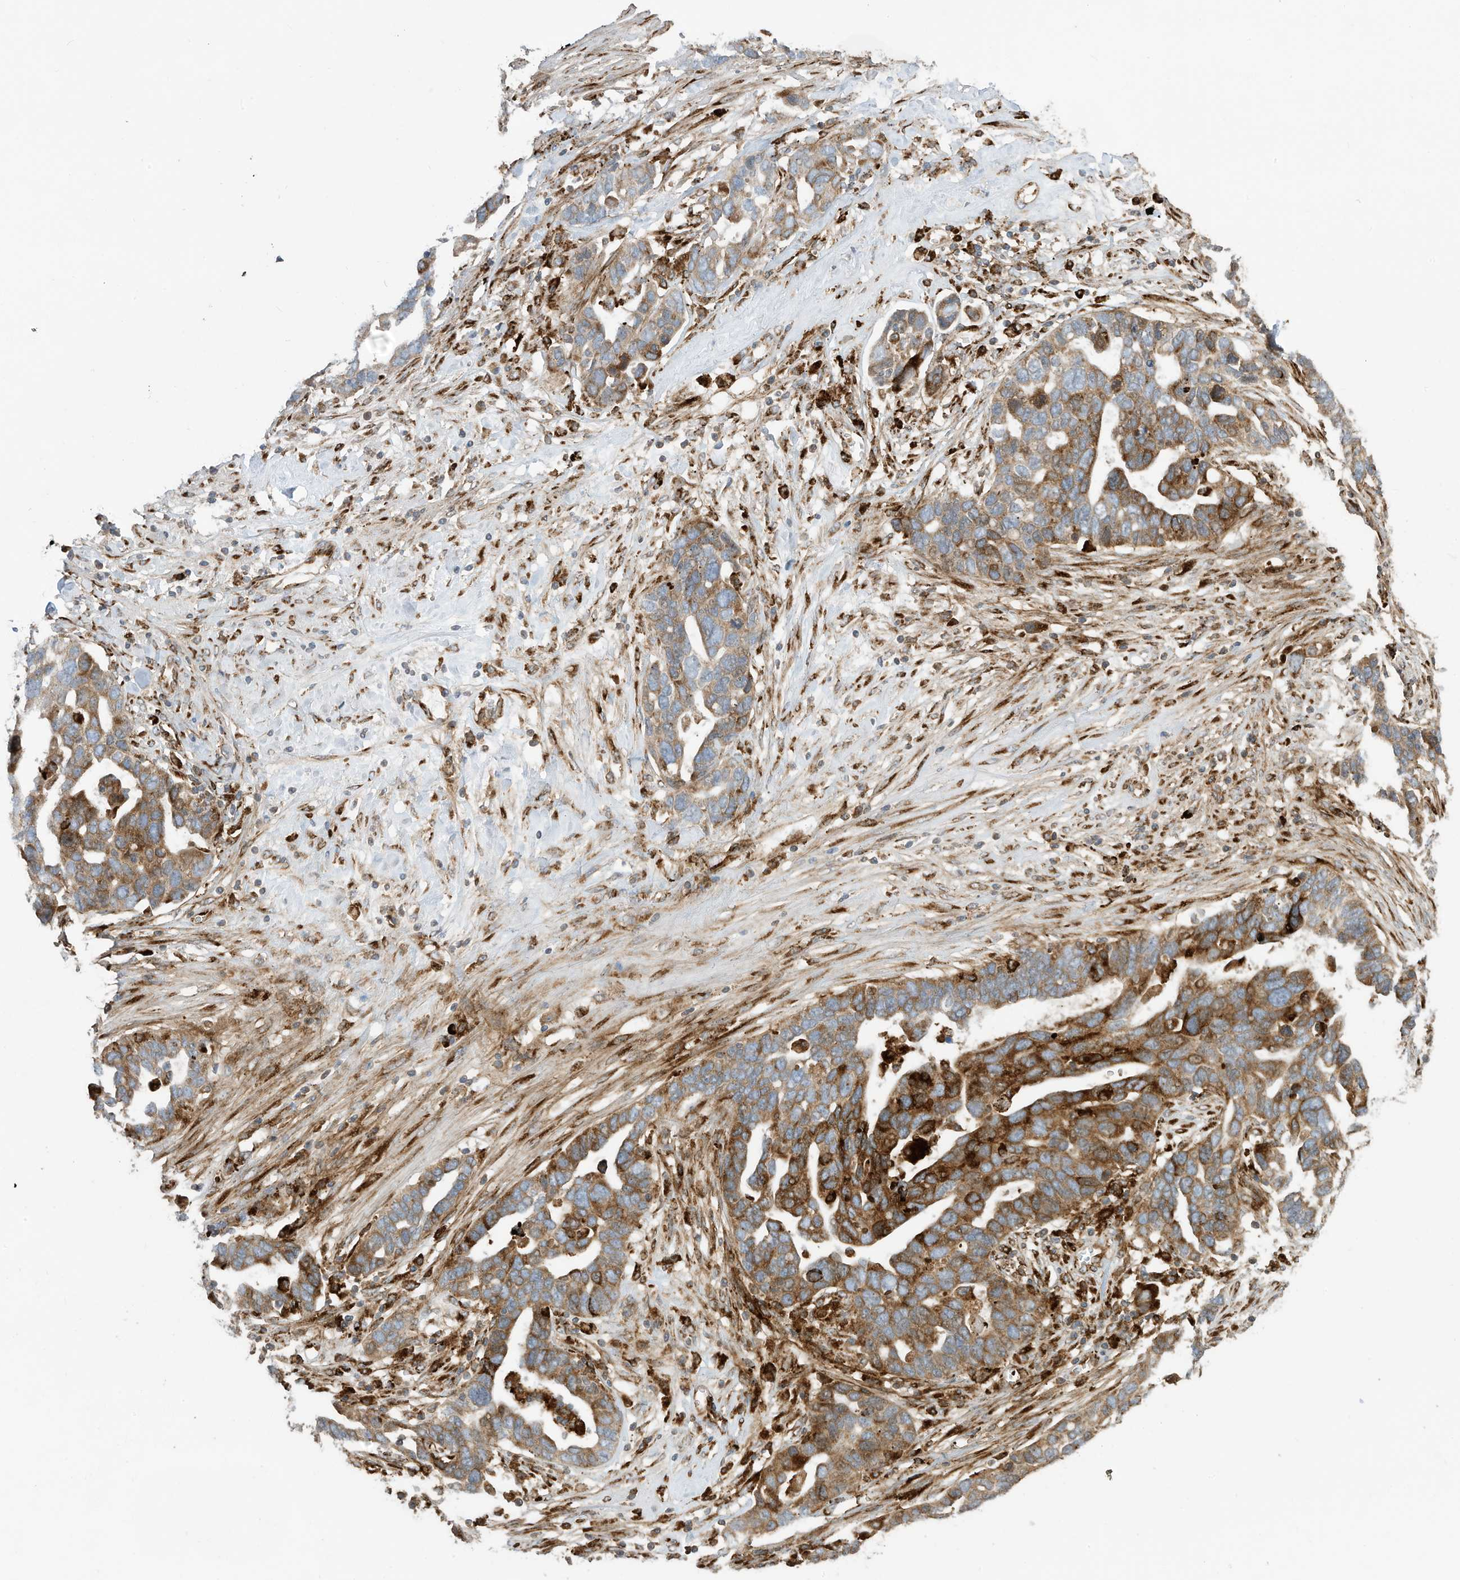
{"staining": {"intensity": "moderate", "quantity": ">75%", "location": "cytoplasmic/membranous"}, "tissue": "ovarian cancer", "cell_type": "Tumor cells", "image_type": "cancer", "snomed": [{"axis": "morphology", "description": "Cystadenocarcinoma, serous, NOS"}, {"axis": "topography", "description": "Ovary"}], "caption": "Immunohistochemical staining of ovarian cancer (serous cystadenocarcinoma) shows moderate cytoplasmic/membranous protein expression in approximately >75% of tumor cells.", "gene": "TRNAU1AP", "patient": {"sex": "female", "age": 54}}